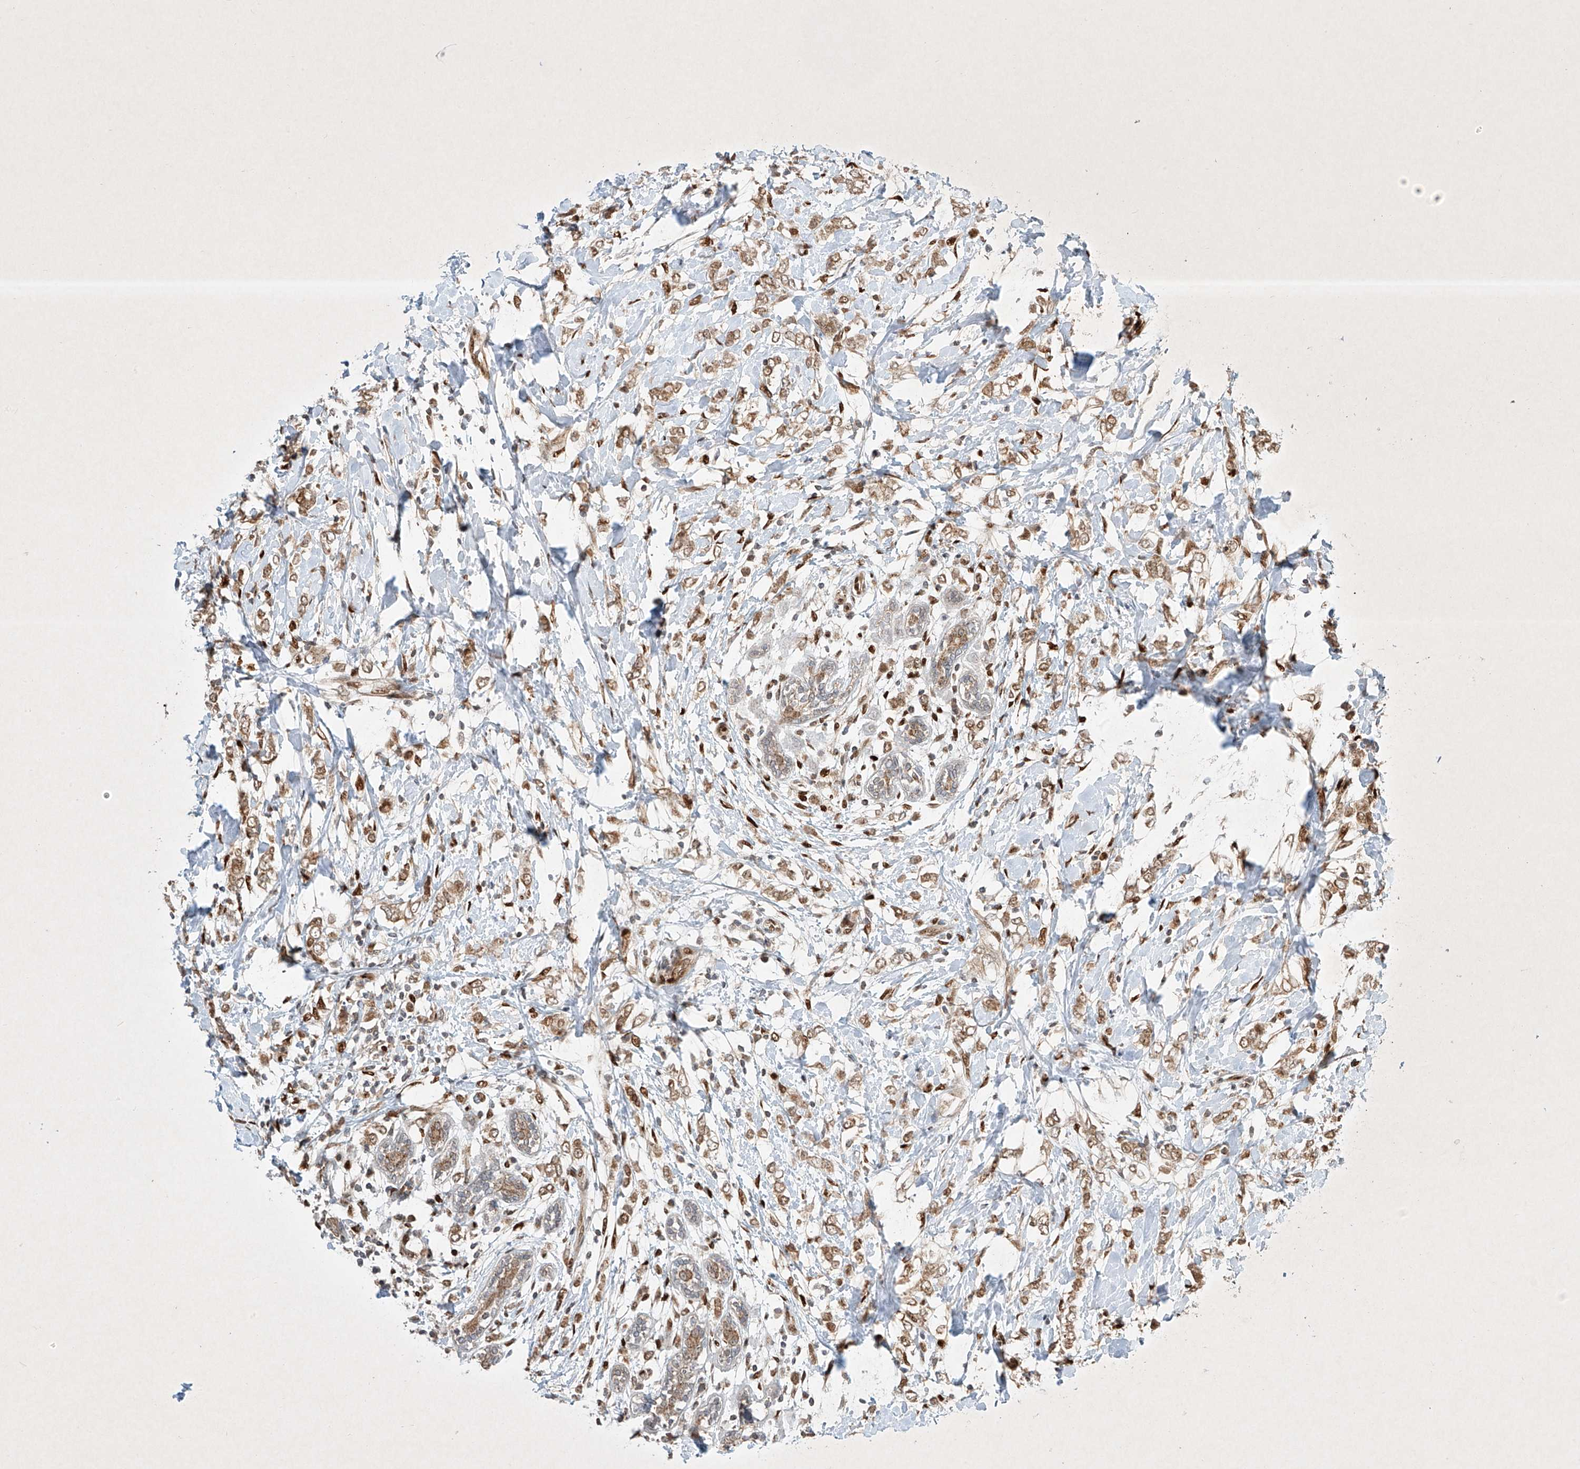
{"staining": {"intensity": "moderate", "quantity": ">75%", "location": "cytoplasmic/membranous,nuclear"}, "tissue": "breast cancer", "cell_type": "Tumor cells", "image_type": "cancer", "snomed": [{"axis": "morphology", "description": "Normal tissue, NOS"}, {"axis": "morphology", "description": "Lobular carcinoma"}, {"axis": "topography", "description": "Breast"}], "caption": "IHC staining of lobular carcinoma (breast), which displays medium levels of moderate cytoplasmic/membranous and nuclear positivity in about >75% of tumor cells indicating moderate cytoplasmic/membranous and nuclear protein staining. The staining was performed using DAB (brown) for protein detection and nuclei were counterstained in hematoxylin (blue).", "gene": "EPG5", "patient": {"sex": "female", "age": 47}}